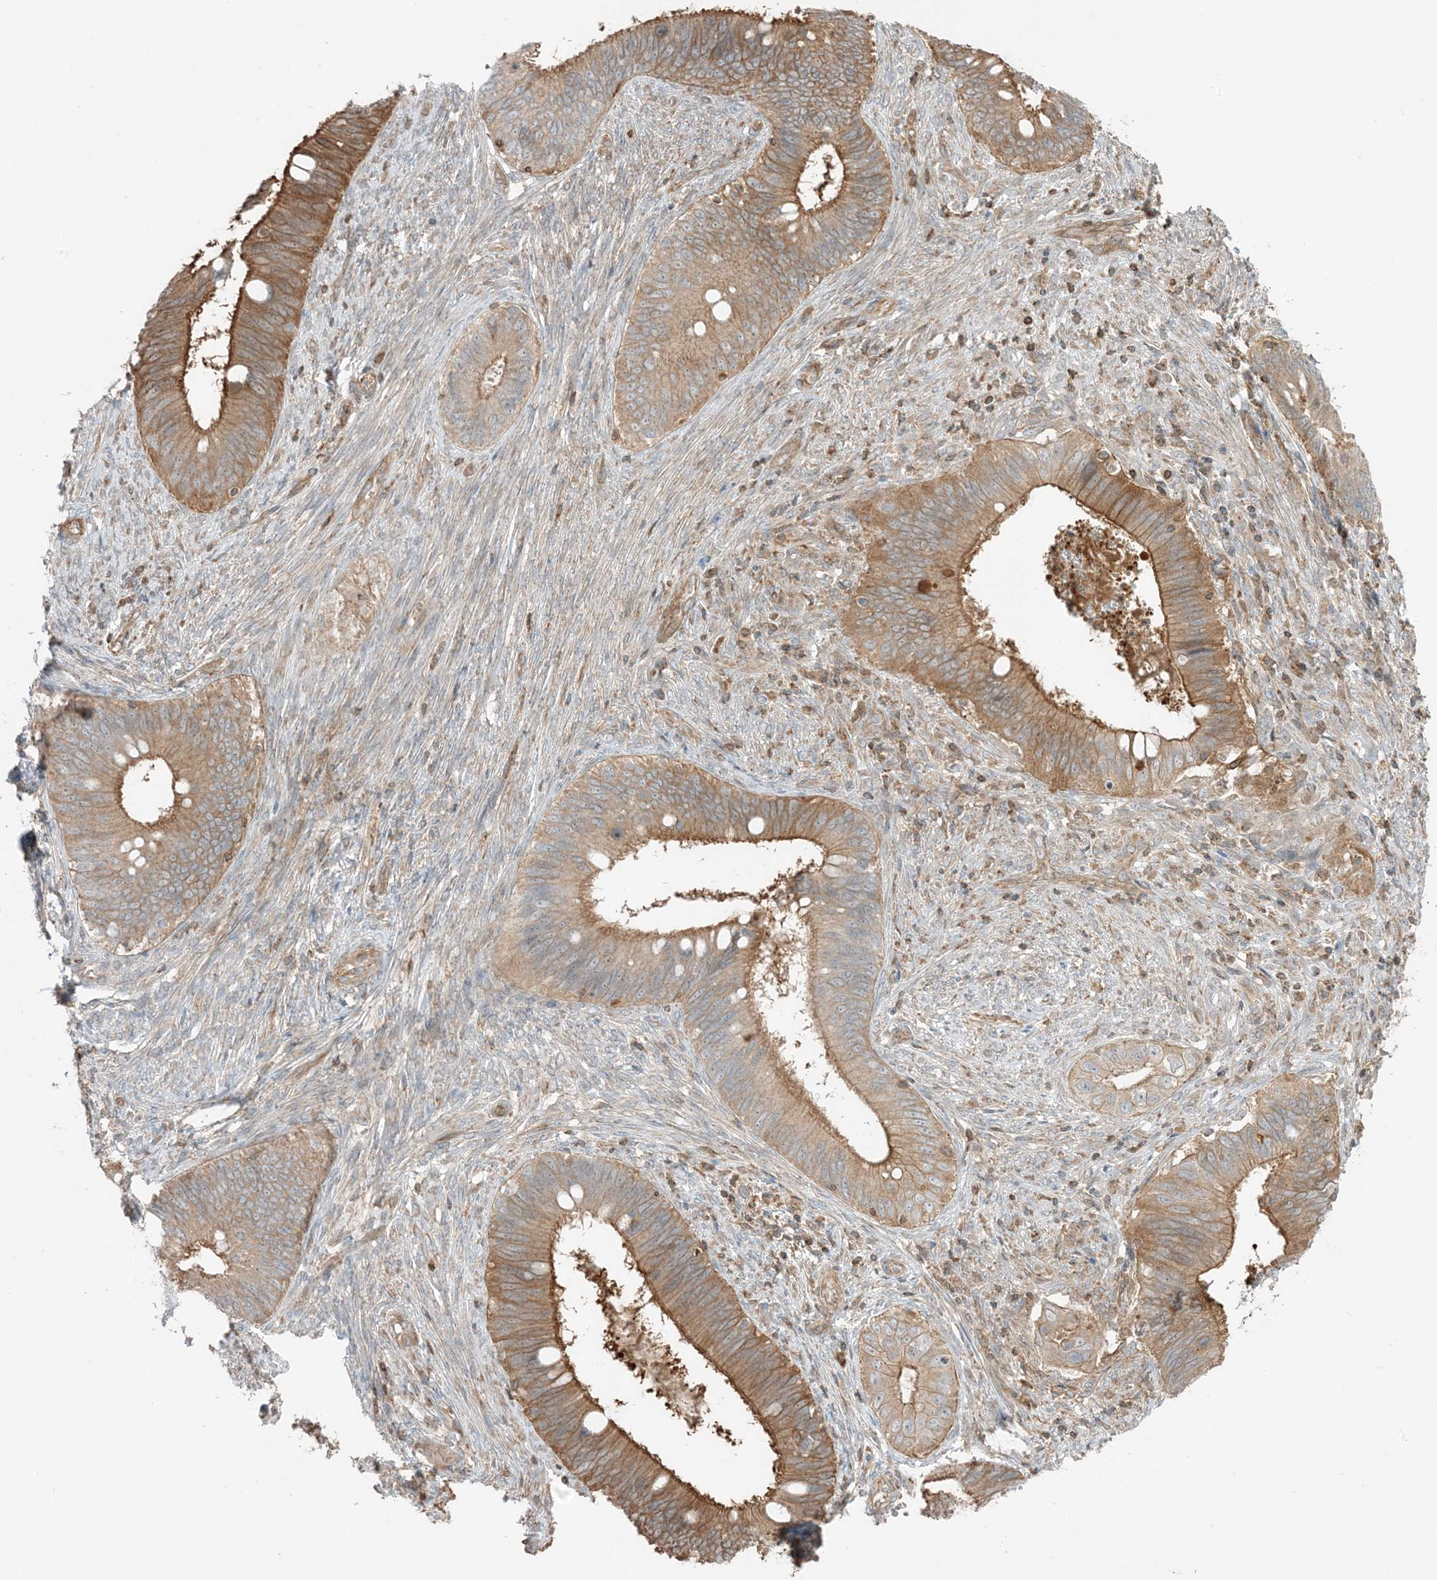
{"staining": {"intensity": "moderate", "quantity": ">75%", "location": "cytoplasmic/membranous"}, "tissue": "cervical cancer", "cell_type": "Tumor cells", "image_type": "cancer", "snomed": [{"axis": "morphology", "description": "Adenocarcinoma, NOS"}, {"axis": "topography", "description": "Cervix"}], "caption": "Moderate cytoplasmic/membranous positivity for a protein is seen in about >75% of tumor cells of cervical cancer (adenocarcinoma) using IHC.", "gene": "SLC25A12", "patient": {"sex": "female", "age": 42}}